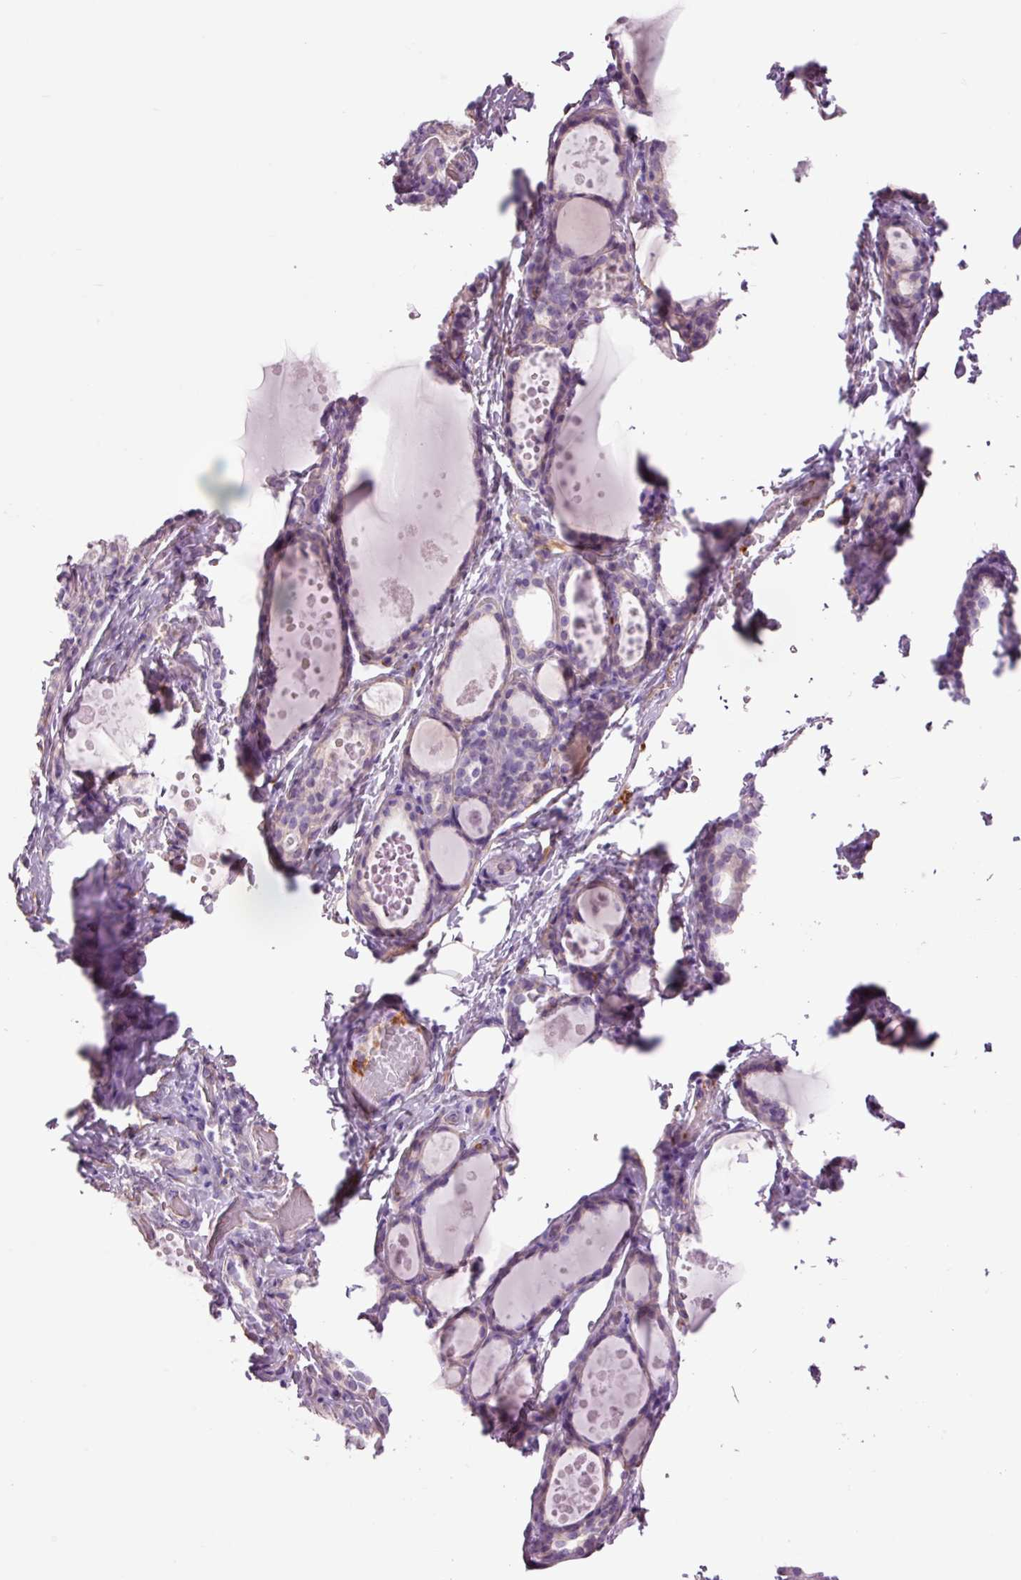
{"staining": {"intensity": "negative", "quantity": "none", "location": "none"}, "tissue": "thyroid gland", "cell_type": "Glandular cells", "image_type": "normal", "snomed": [{"axis": "morphology", "description": "Normal tissue, NOS"}, {"axis": "topography", "description": "Thyroid gland"}], "caption": "IHC image of normal thyroid gland: thyroid gland stained with DAB demonstrates no significant protein expression in glandular cells. Nuclei are stained in blue.", "gene": "HSPA4L", "patient": {"sex": "female", "age": 46}}